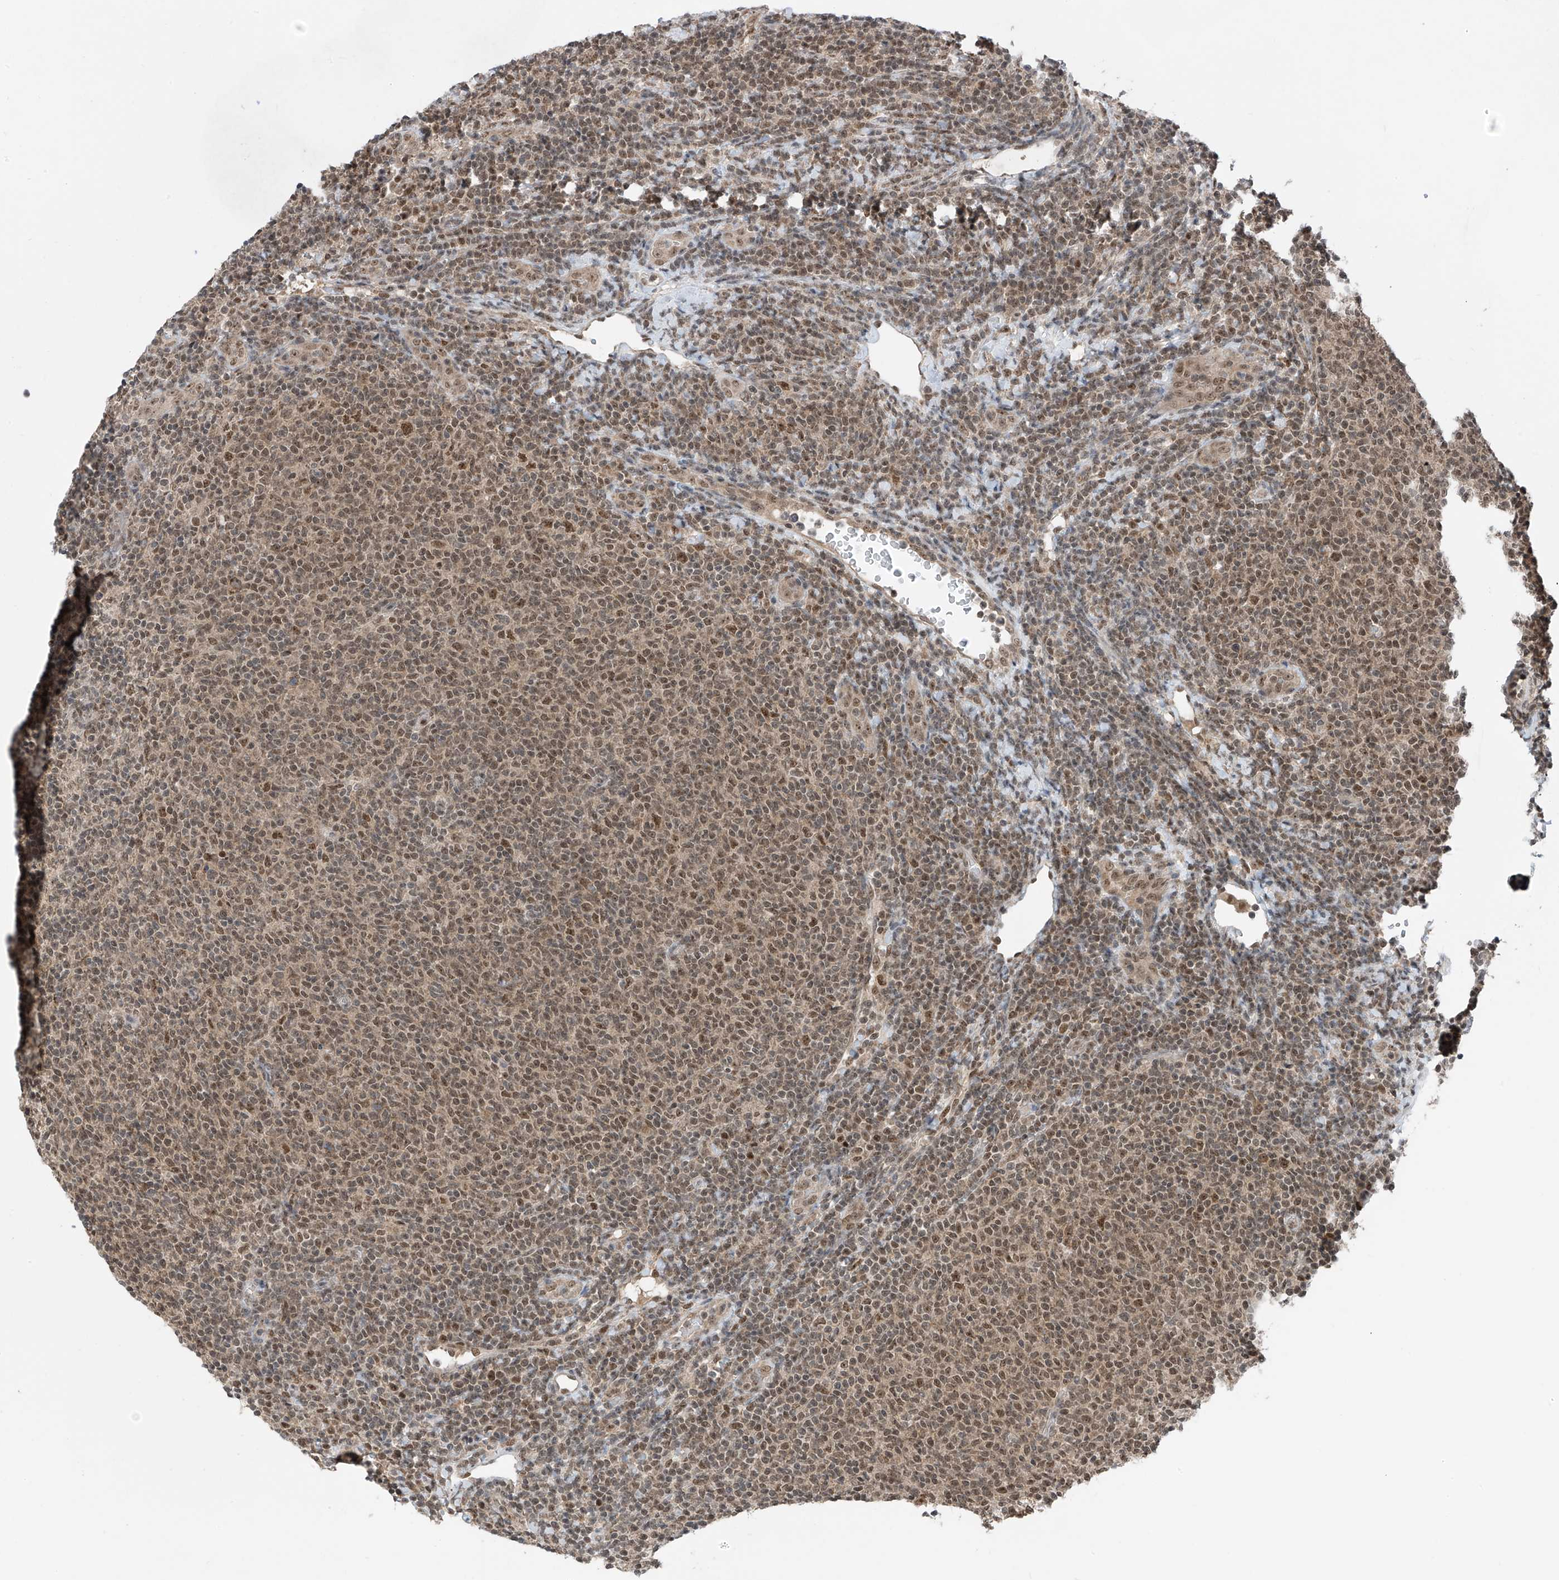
{"staining": {"intensity": "moderate", "quantity": ">75%", "location": "nuclear"}, "tissue": "lymphoma", "cell_type": "Tumor cells", "image_type": "cancer", "snomed": [{"axis": "morphology", "description": "Malignant lymphoma, non-Hodgkin's type, Low grade"}, {"axis": "topography", "description": "Lymph node"}], "caption": "Low-grade malignant lymphoma, non-Hodgkin's type stained for a protein (brown) exhibits moderate nuclear positive positivity in about >75% of tumor cells.", "gene": "RPAIN", "patient": {"sex": "male", "age": 66}}